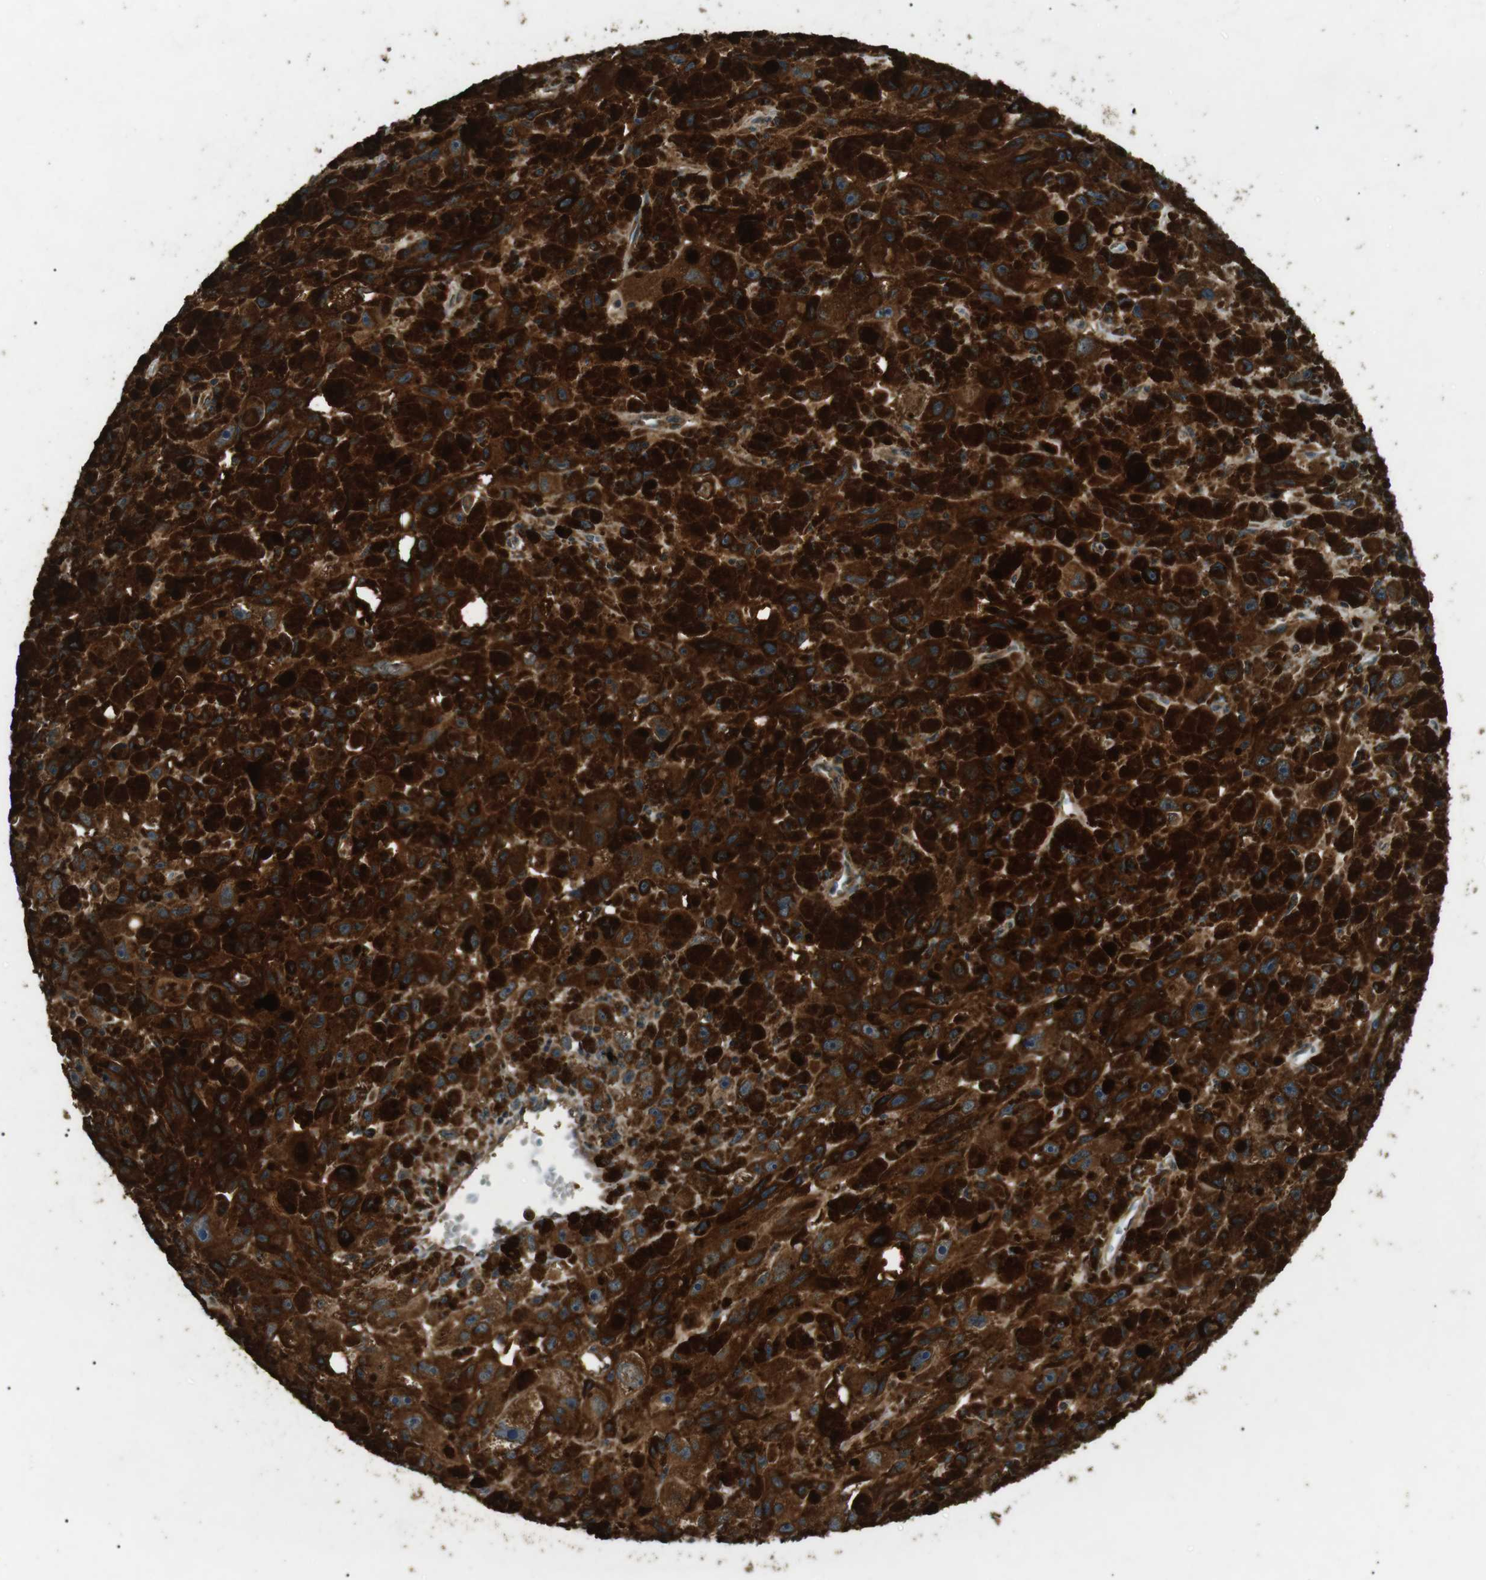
{"staining": {"intensity": "strong", "quantity": ">75%", "location": "cytoplasmic/membranous"}, "tissue": "melanoma", "cell_type": "Tumor cells", "image_type": "cancer", "snomed": [{"axis": "morphology", "description": "Malignant melanoma, NOS"}, {"axis": "topography", "description": "Skin"}], "caption": "Protein analysis of melanoma tissue demonstrates strong cytoplasmic/membranous expression in about >75% of tumor cells. (Brightfield microscopy of DAB IHC at high magnification).", "gene": "TBC1D15", "patient": {"sex": "female", "age": 104}}